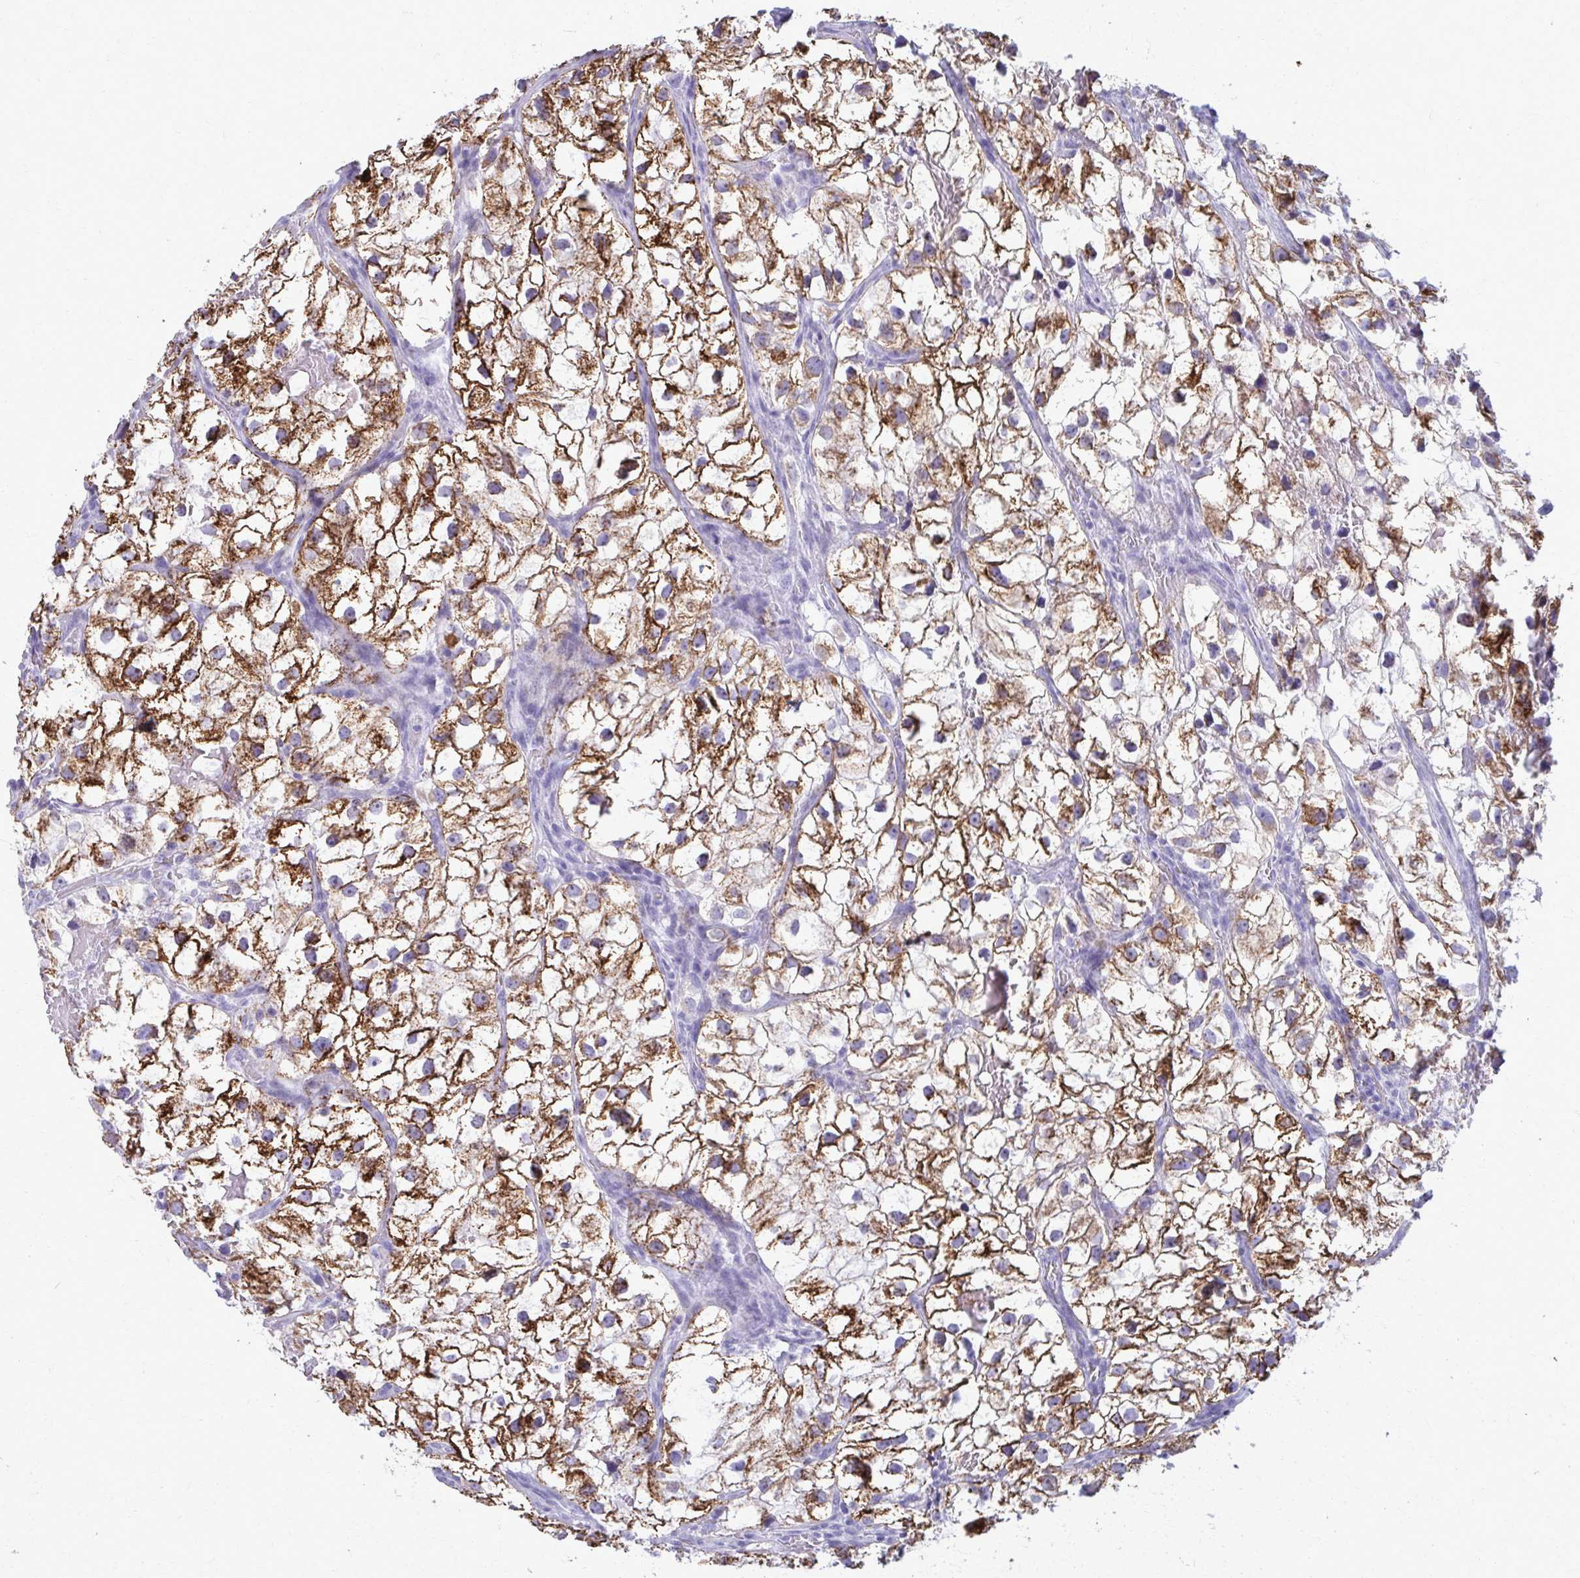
{"staining": {"intensity": "strong", "quantity": ">75%", "location": "cytoplasmic/membranous"}, "tissue": "renal cancer", "cell_type": "Tumor cells", "image_type": "cancer", "snomed": [{"axis": "morphology", "description": "Adenocarcinoma, NOS"}, {"axis": "topography", "description": "Kidney"}], "caption": "Strong cytoplasmic/membranous protein positivity is seen in about >75% of tumor cells in renal adenocarcinoma.", "gene": "ACSM2B", "patient": {"sex": "male", "age": 59}}